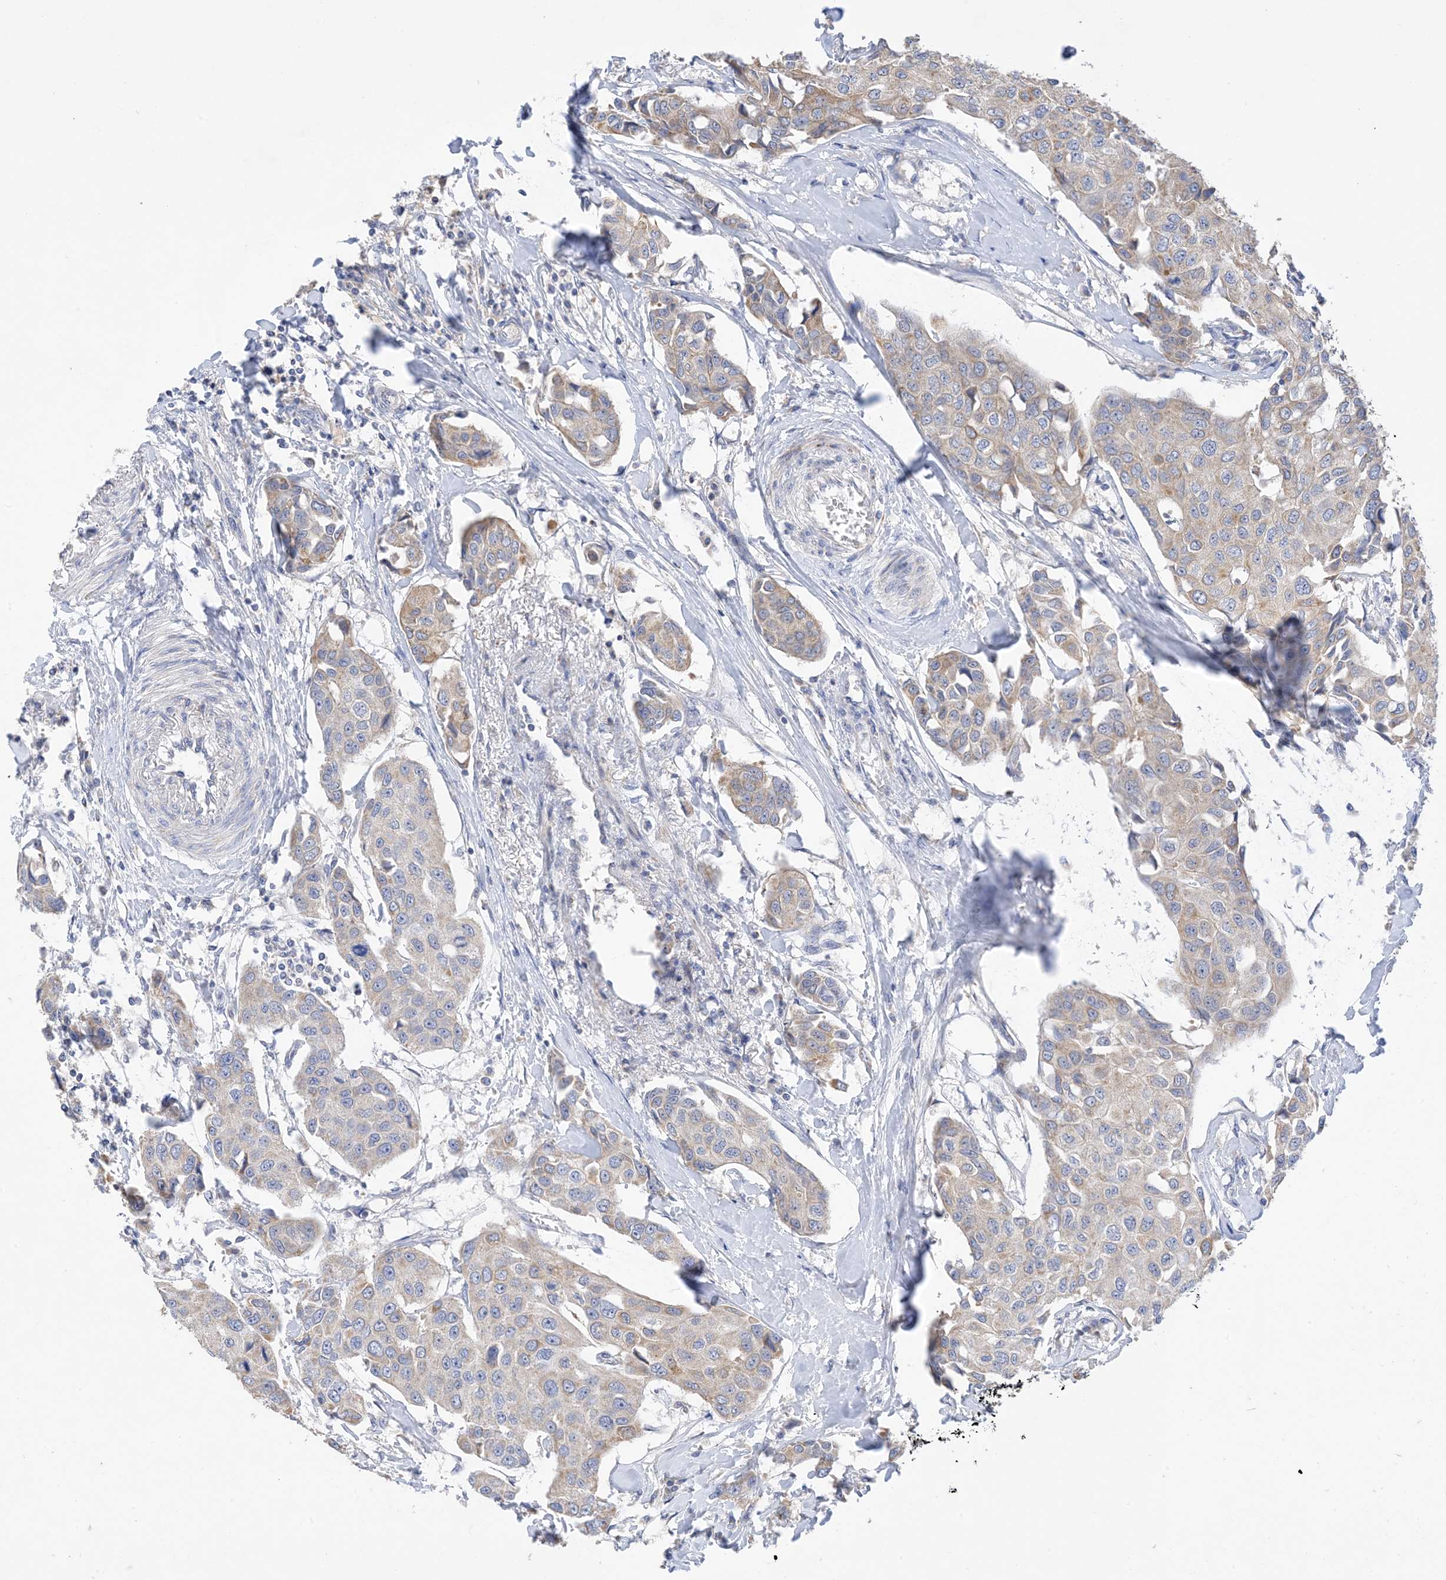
{"staining": {"intensity": "weak", "quantity": "25%-75%", "location": "cytoplasmic/membranous"}, "tissue": "breast cancer", "cell_type": "Tumor cells", "image_type": "cancer", "snomed": [{"axis": "morphology", "description": "Duct carcinoma"}, {"axis": "topography", "description": "Breast"}], "caption": "Immunohistochemistry (DAB (3,3'-diaminobenzidine)) staining of breast cancer shows weak cytoplasmic/membranous protein staining in about 25%-75% of tumor cells.", "gene": "PLK4", "patient": {"sex": "female", "age": 80}}